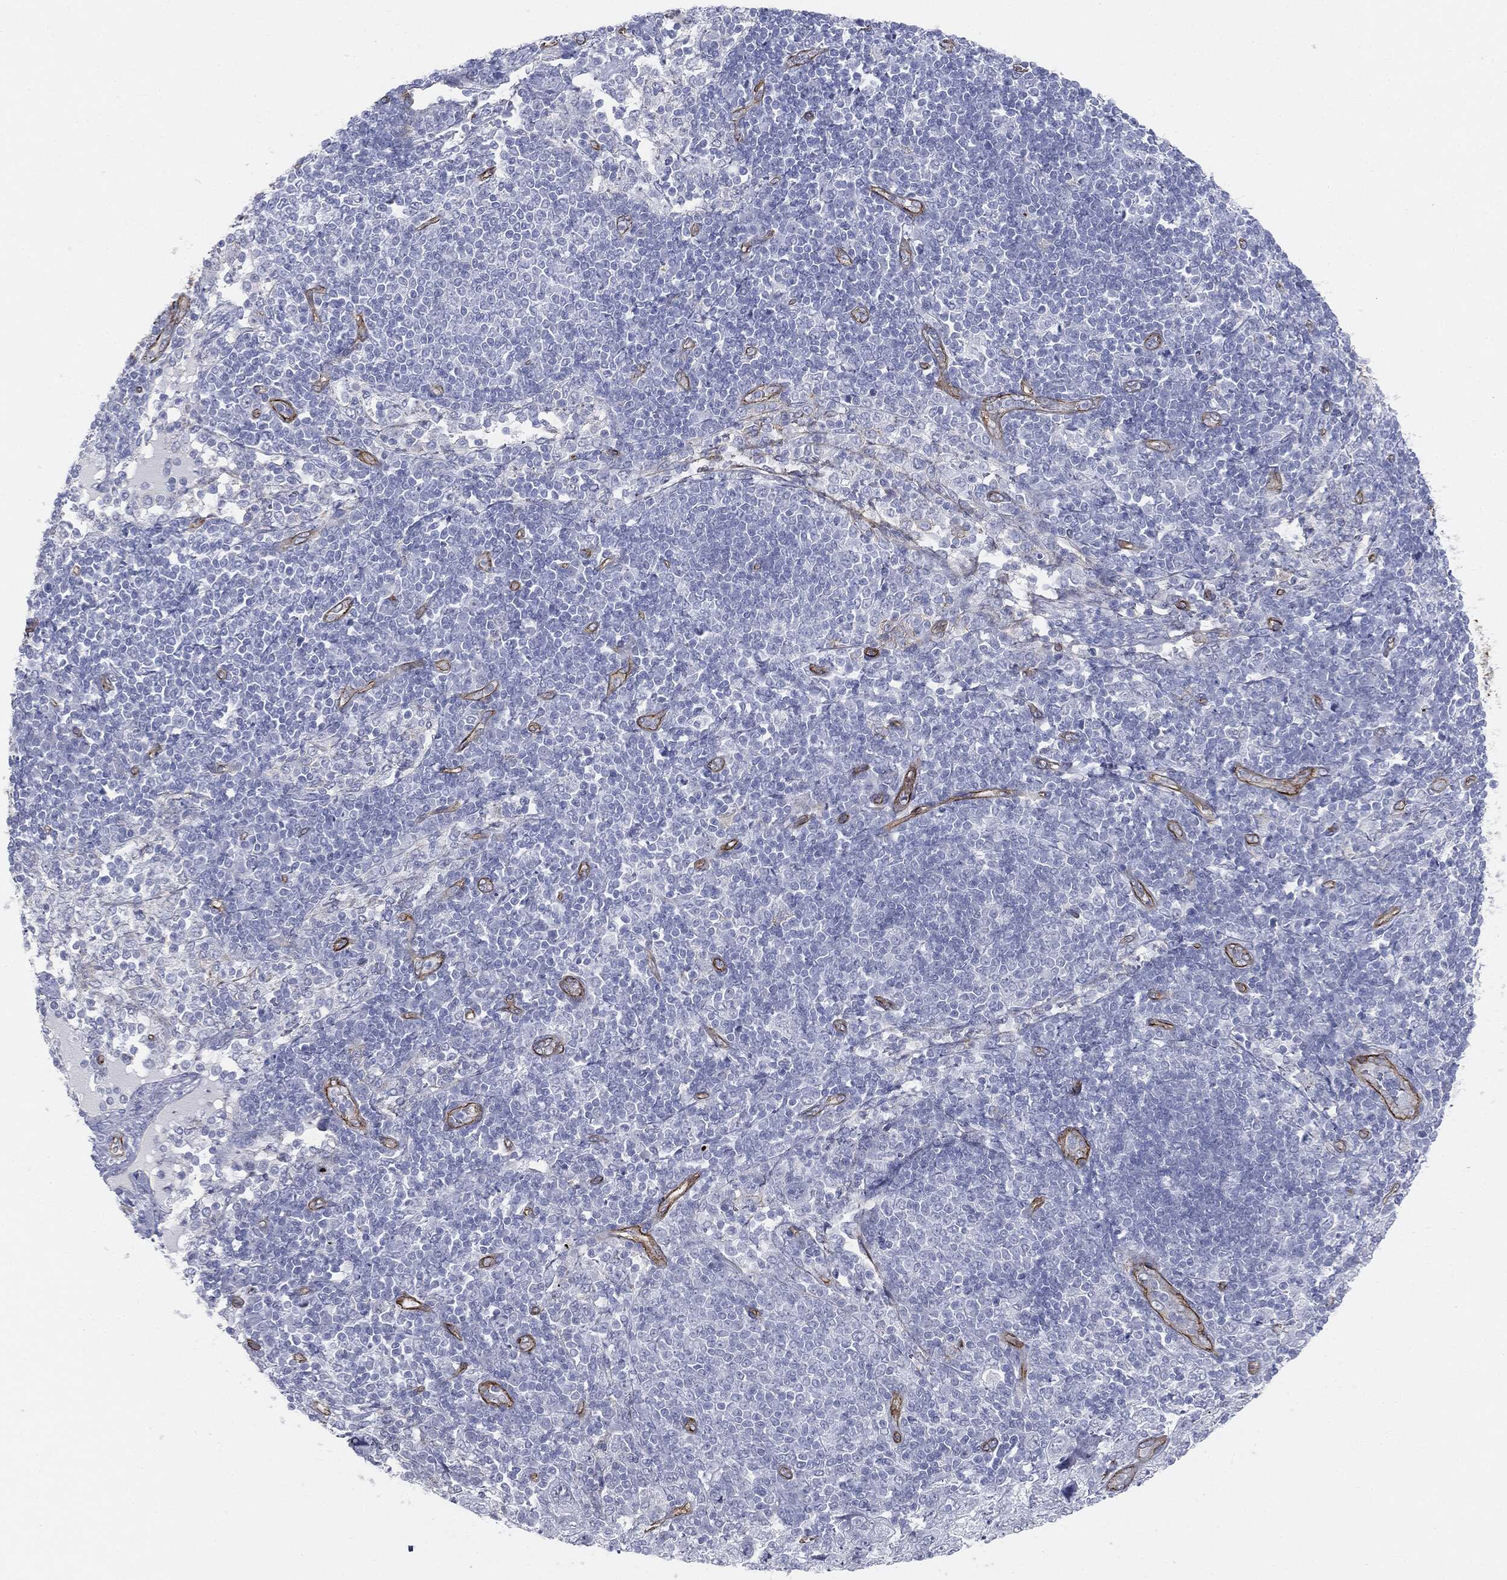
{"staining": {"intensity": "negative", "quantity": "none", "location": "none"}, "tissue": "pancreatic cancer", "cell_type": "Tumor cells", "image_type": "cancer", "snomed": [{"axis": "morphology", "description": "Adenocarcinoma, NOS"}, {"axis": "topography", "description": "Pancreas"}], "caption": "Adenocarcinoma (pancreatic) was stained to show a protein in brown. There is no significant expression in tumor cells. The staining is performed using DAB brown chromogen with nuclei counter-stained in using hematoxylin.", "gene": "MUC5AC", "patient": {"sex": "male", "age": 68}}